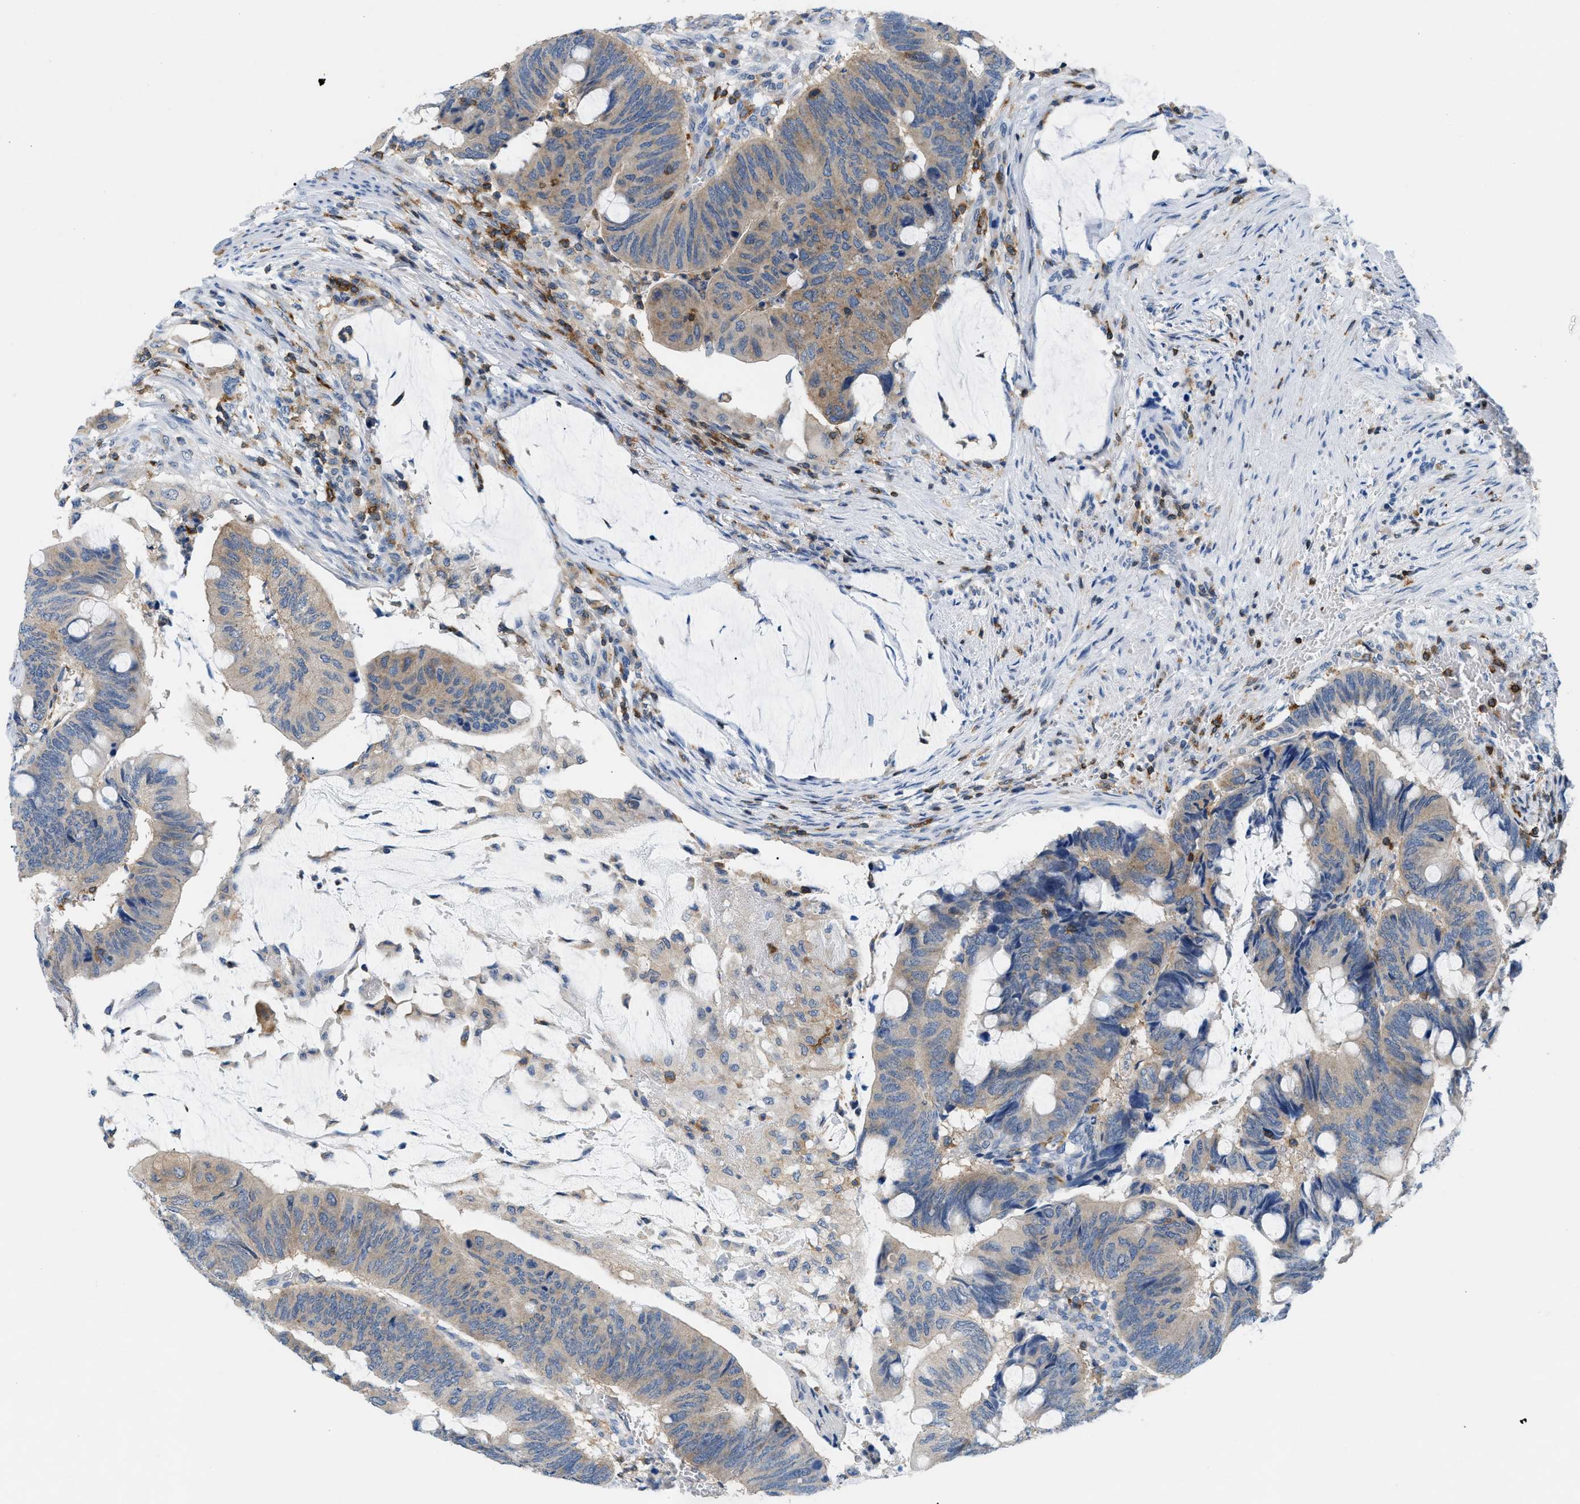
{"staining": {"intensity": "weak", "quantity": "25%-75%", "location": "cytoplasmic/membranous"}, "tissue": "colorectal cancer", "cell_type": "Tumor cells", "image_type": "cancer", "snomed": [{"axis": "morphology", "description": "Normal tissue, NOS"}, {"axis": "morphology", "description": "Adenocarcinoma, NOS"}, {"axis": "topography", "description": "Rectum"}, {"axis": "topography", "description": "Peripheral nerve tissue"}], "caption": "Weak cytoplasmic/membranous expression is present in about 25%-75% of tumor cells in colorectal cancer (adenocarcinoma).", "gene": "INPP5D", "patient": {"sex": "male", "age": 92}}